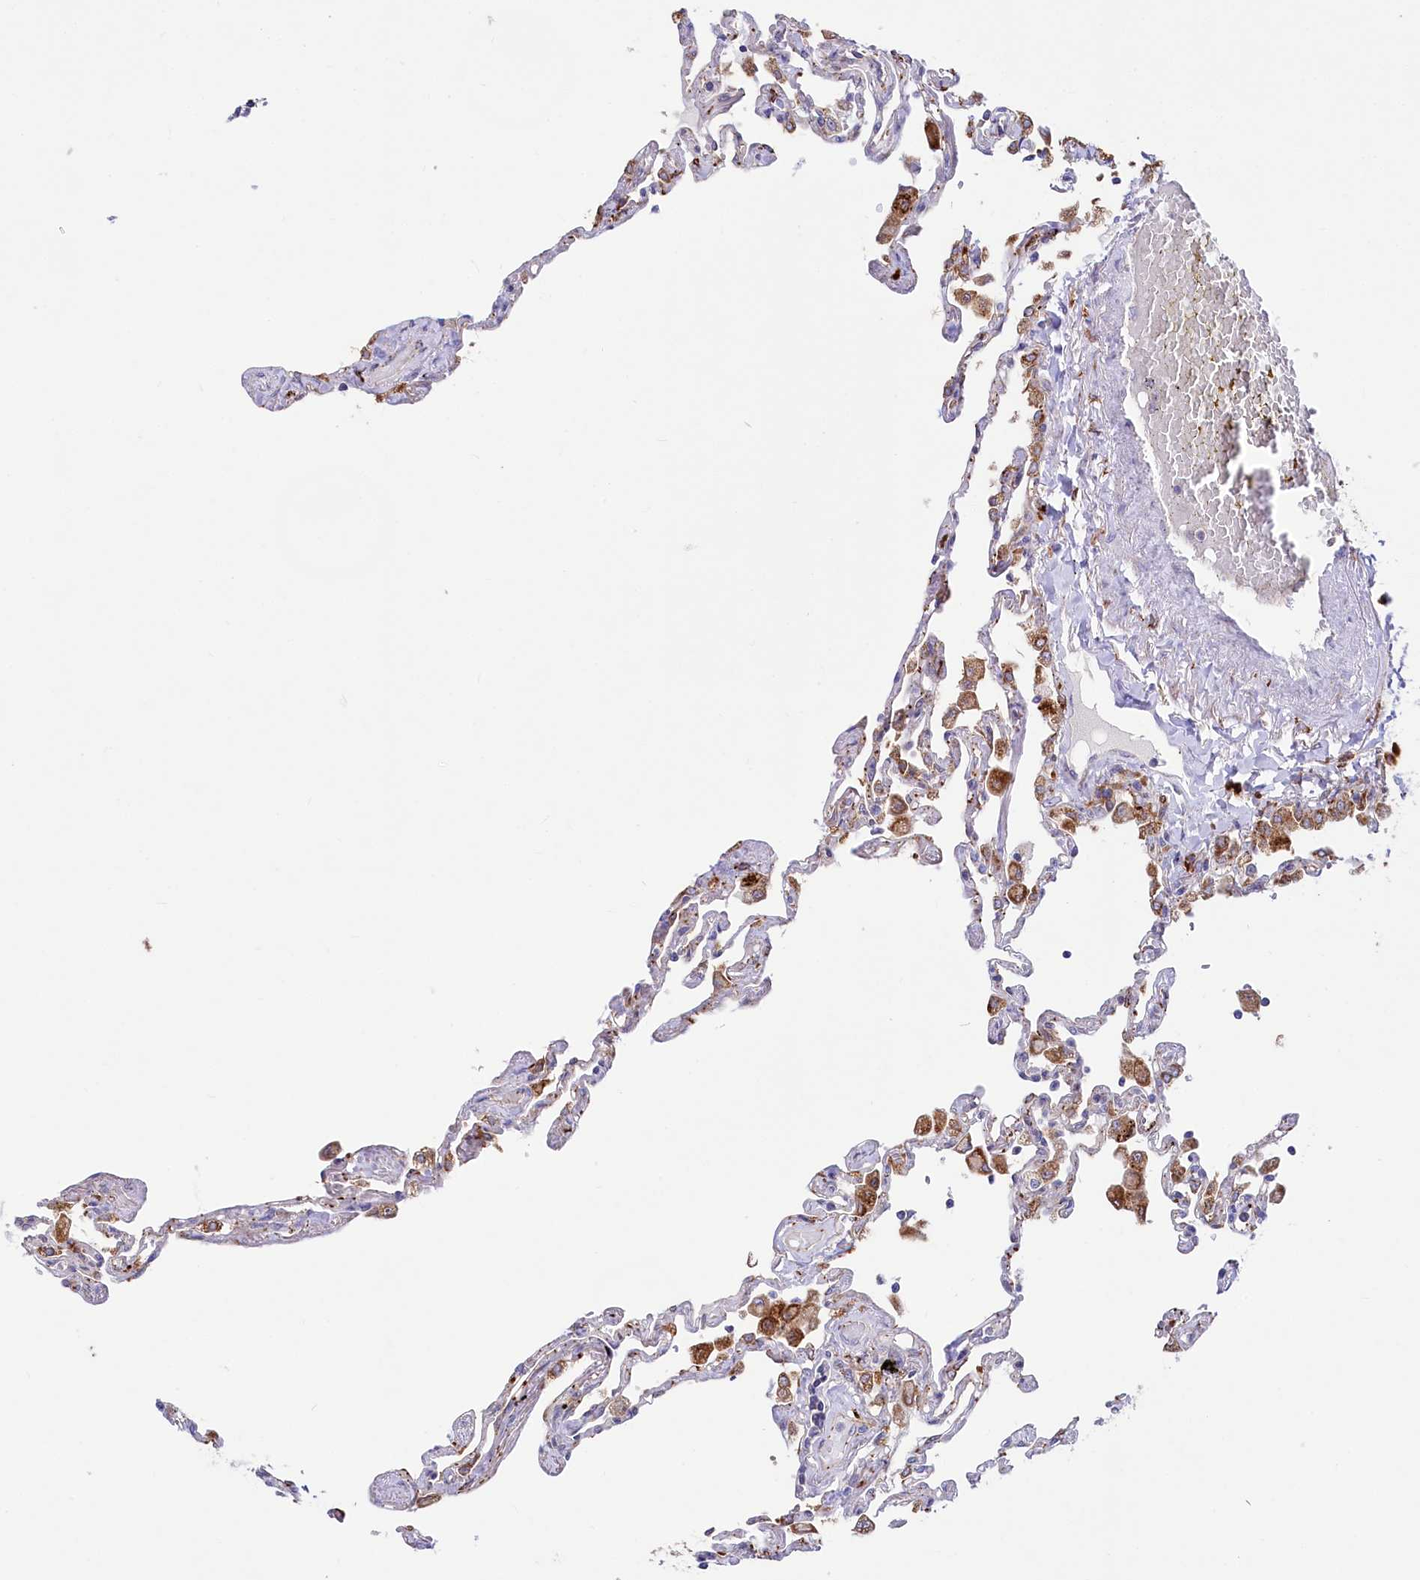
{"staining": {"intensity": "moderate", "quantity": "<25%", "location": "cytoplasmic/membranous"}, "tissue": "lung", "cell_type": "Alveolar cells", "image_type": "normal", "snomed": [{"axis": "morphology", "description": "Normal tissue, NOS"}, {"axis": "topography", "description": "Lung"}], "caption": "IHC histopathology image of unremarkable lung: lung stained using immunohistochemistry demonstrates low levels of moderate protein expression localized specifically in the cytoplasmic/membranous of alveolar cells, appearing as a cytoplasmic/membranous brown color.", "gene": "CHID1", "patient": {"sex": "female", "age": 67}}